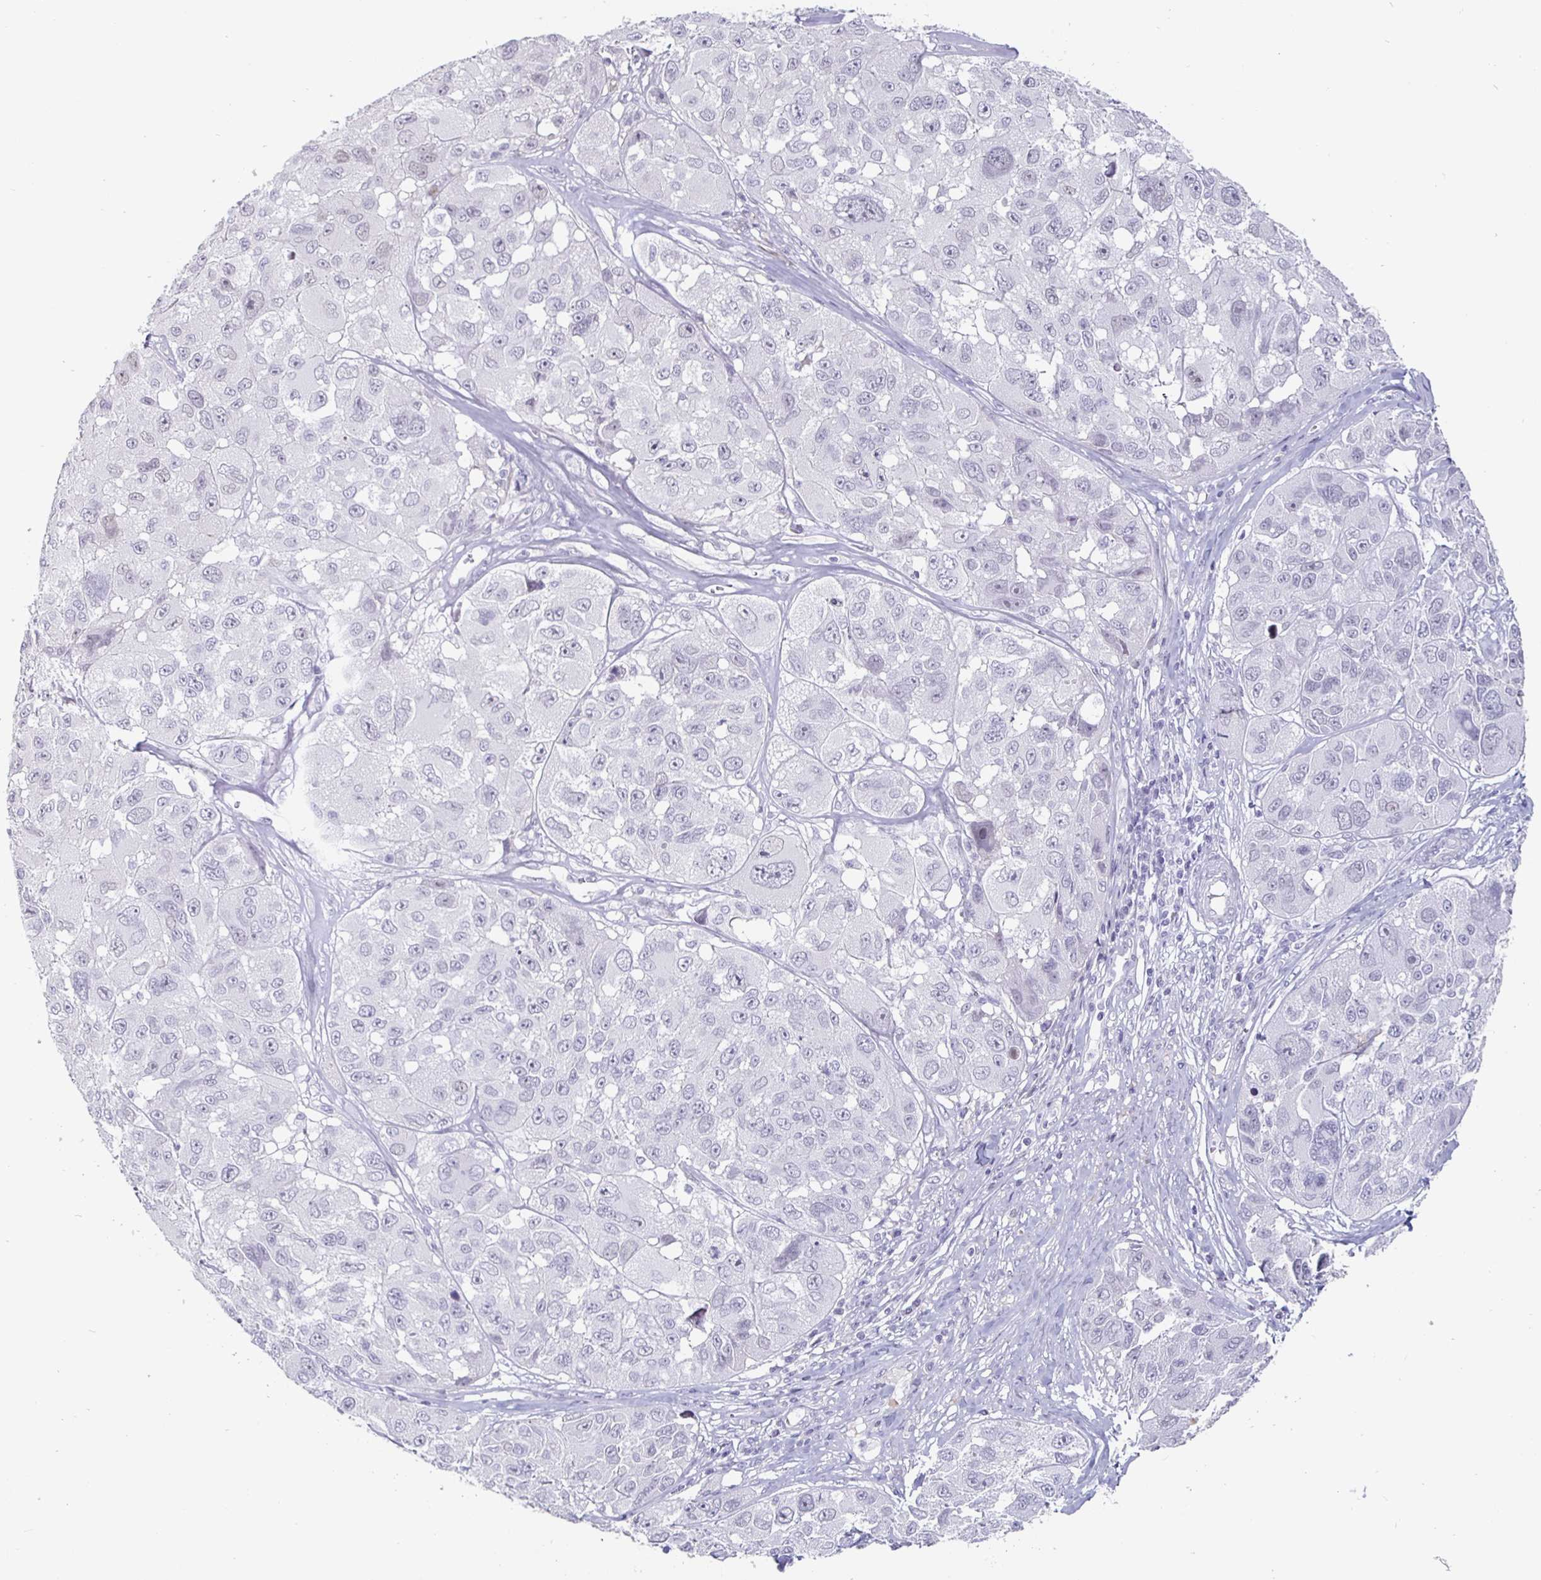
{"staining": {"intensity": "negative", "quantity": "none", "location": "none"}, "tissue": "melanoma", "cell_type": "Tumor cells", "image_type": "cancer", "snomed": [{"axis": "morphology", "description": "Malignant melanoma, NOS"}, {"axis": "topography", "description": "Skin"}], "caption": "A micrograph of malignant melanoma stained for a protein demonstrates no brown staining in tumor cells.", "gene": "OOSP2", "patient": {"sex": "female", "age": 66}}